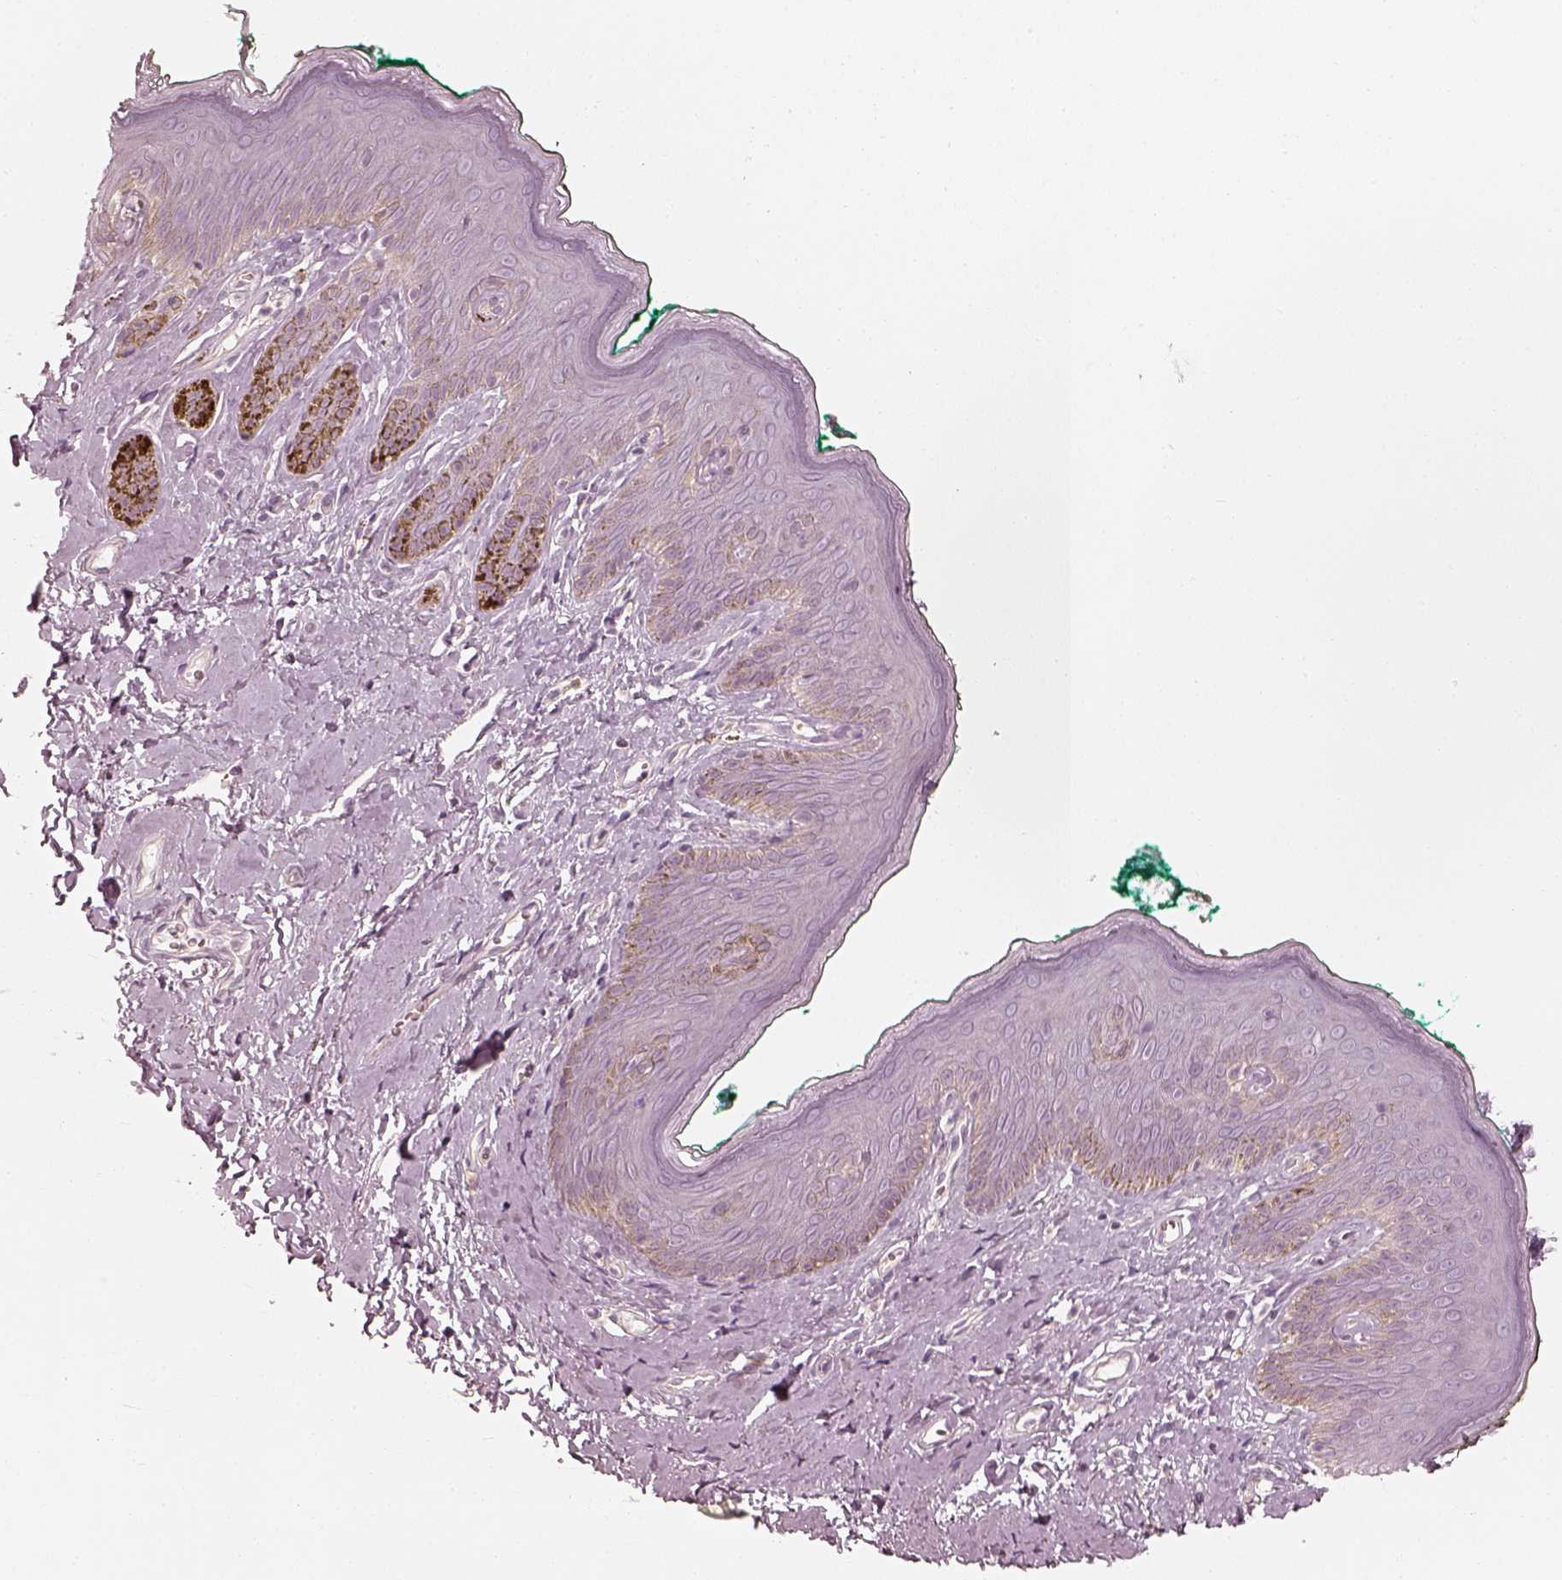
{"staining": {"intensity": "negative", "quantity": "none", "location": "none"}, "tissue": "skin", "cell_type": "Epidermal cells", "image_type": "normal", "snomed": [{"axis": "morphology", "description": "Normal tissue, NOS"}, {"axis": "topography", "description": "Vulva"}], "caption": "Image shows no protein staining in epidermal cells of normal skin. The staining was performed using DAB to visualize the protein expression in brown, while the nuclei were stained in blue with hematoxylin (Magnification: 20x).", "gene": "FMNL2", "patient": {"sex": "female", "age": 66}}